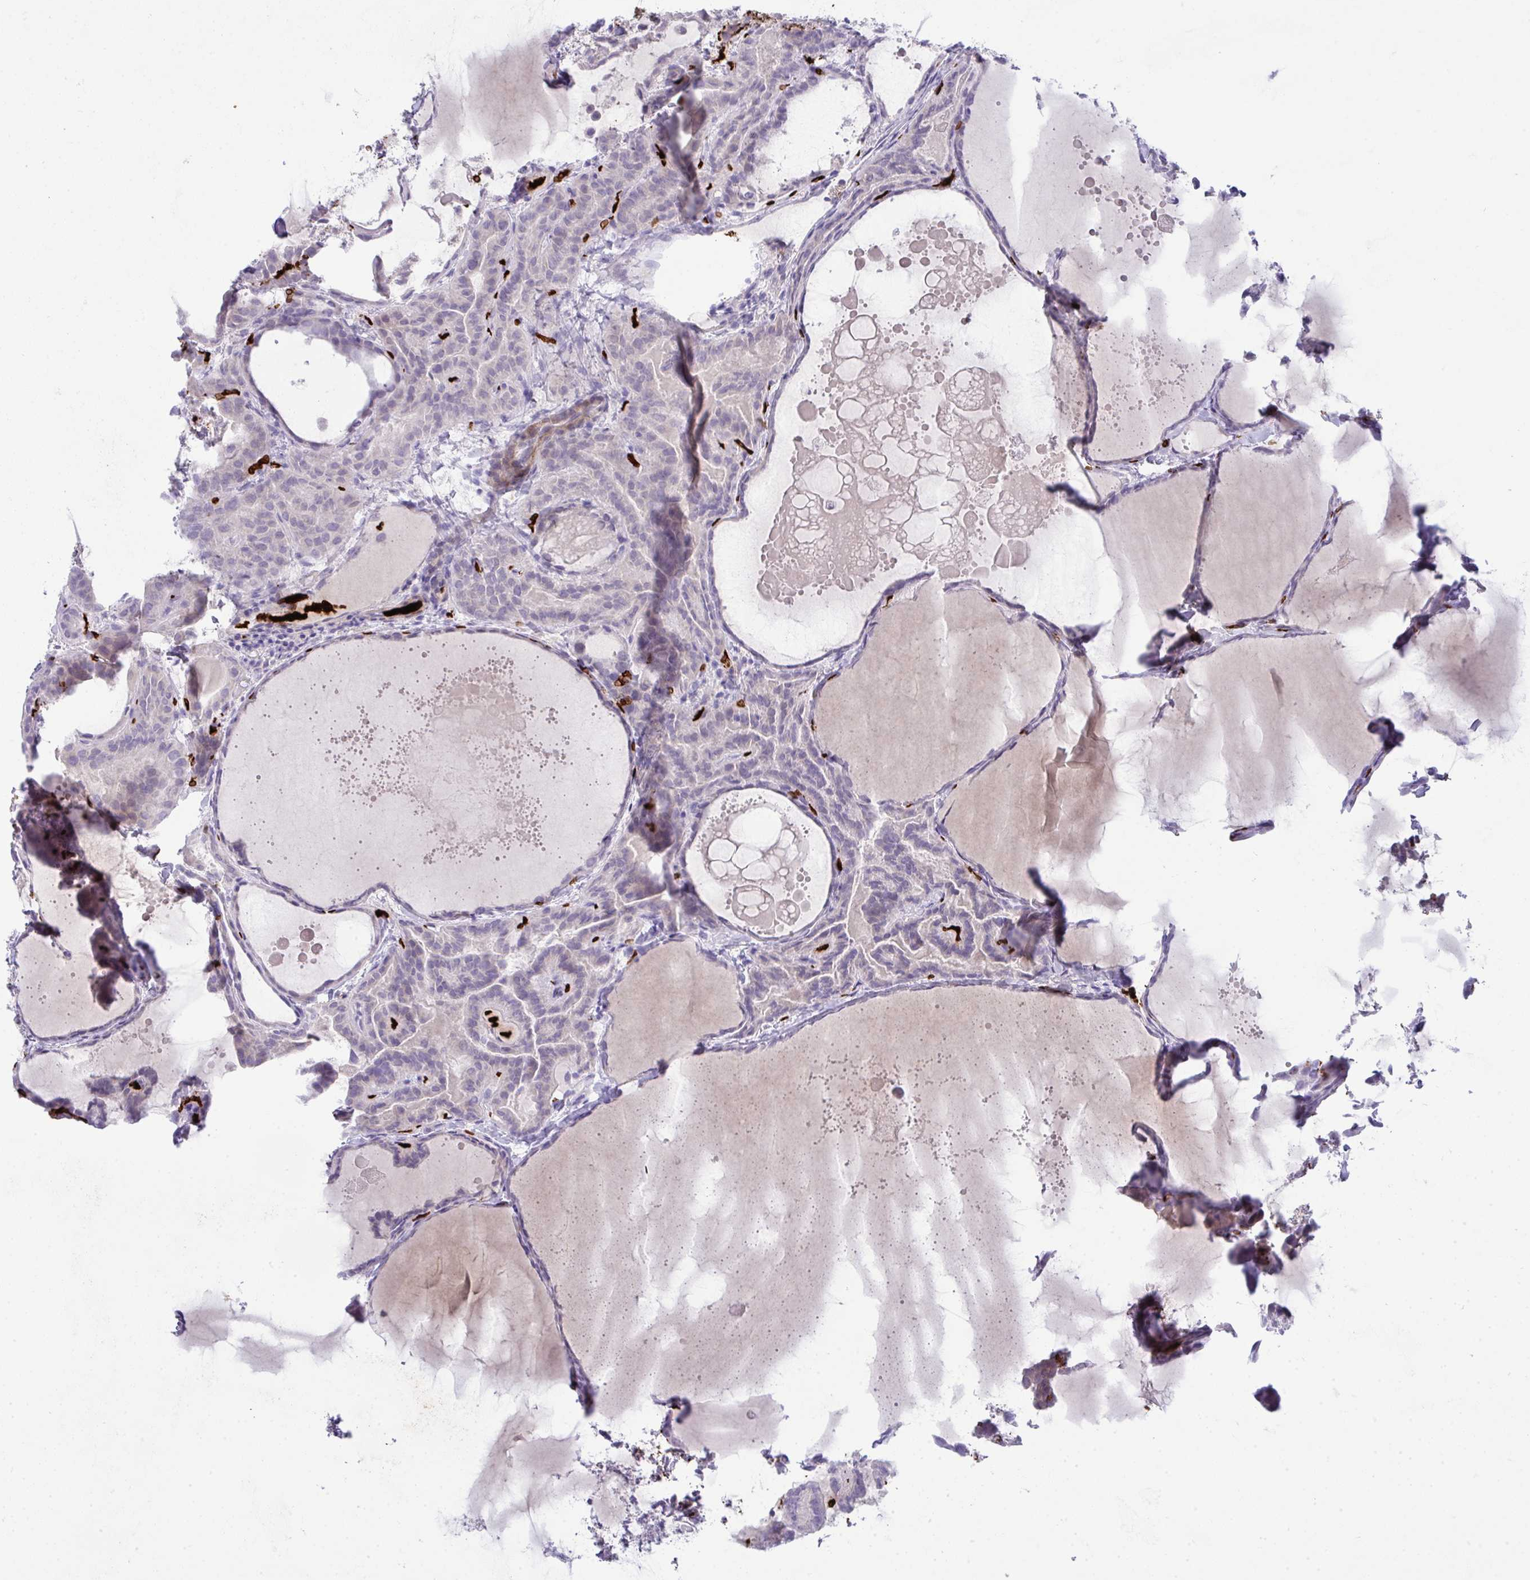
{"staining": {"intensity": "negative", "quantity": "none", "location": "none"}, "tissue": "thyroid cancer", "cell_type": "Tumor cells", "image_type": "cancer", "snomed": [{"axis": "morphology", "description": "Papillary adenocarcinoma, NOS"}, {"axis": "topography", "description": "Thyroid gland"}], "caption": "The micrograph displays no staining of tumor cells in thyroid papillary adenocarcinoma. (Brightfield microscopy of DAB (3,3'-diaminobenzidine) IHC at high magnification).", "gene": "SPTB", "patient": {"sex": "female", "age": 46}}